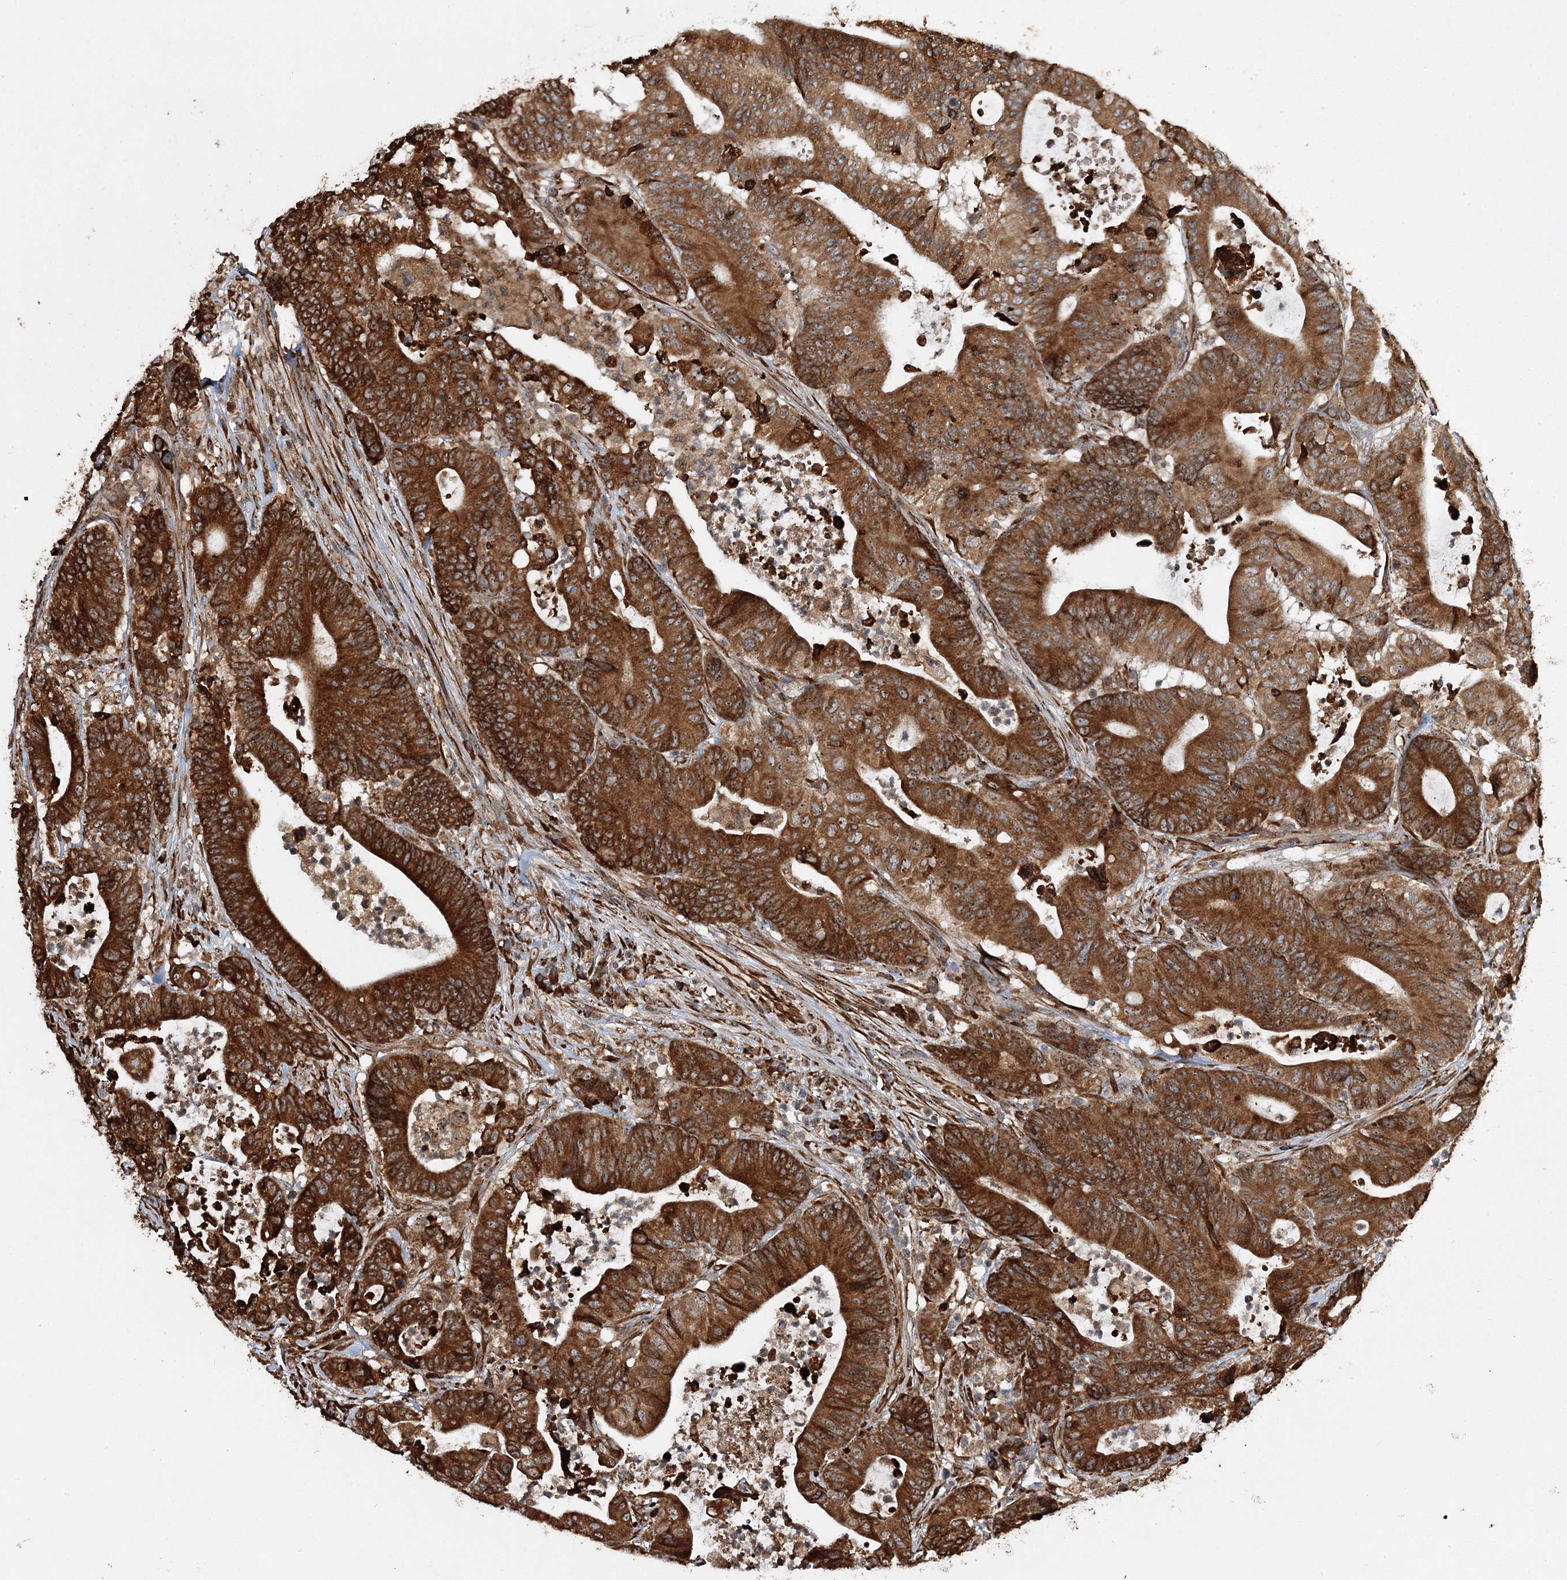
{"staining": {"intensity": "strong", "quantity": ">75%", "location": "cytoplasmic/membranous"}, "tissue": "colorectal cancer", "cell_type": "Tumor cells", "image_type": "cancer", "snomed": [{"axis": "morphology", "description": "Adenocarcinoma, NOS"}, {"axis": "topography", "description": "Colon"}], "caption": "A histopathology image showing strong cytoplasmic/membranous positivity in about >75% of tumor cells in adenocarcinoma (colorectal), as visualized by brown immunohistochemical staining.", "gene": "SCRN3", "patient": {"sex": "female", "age": 84}}